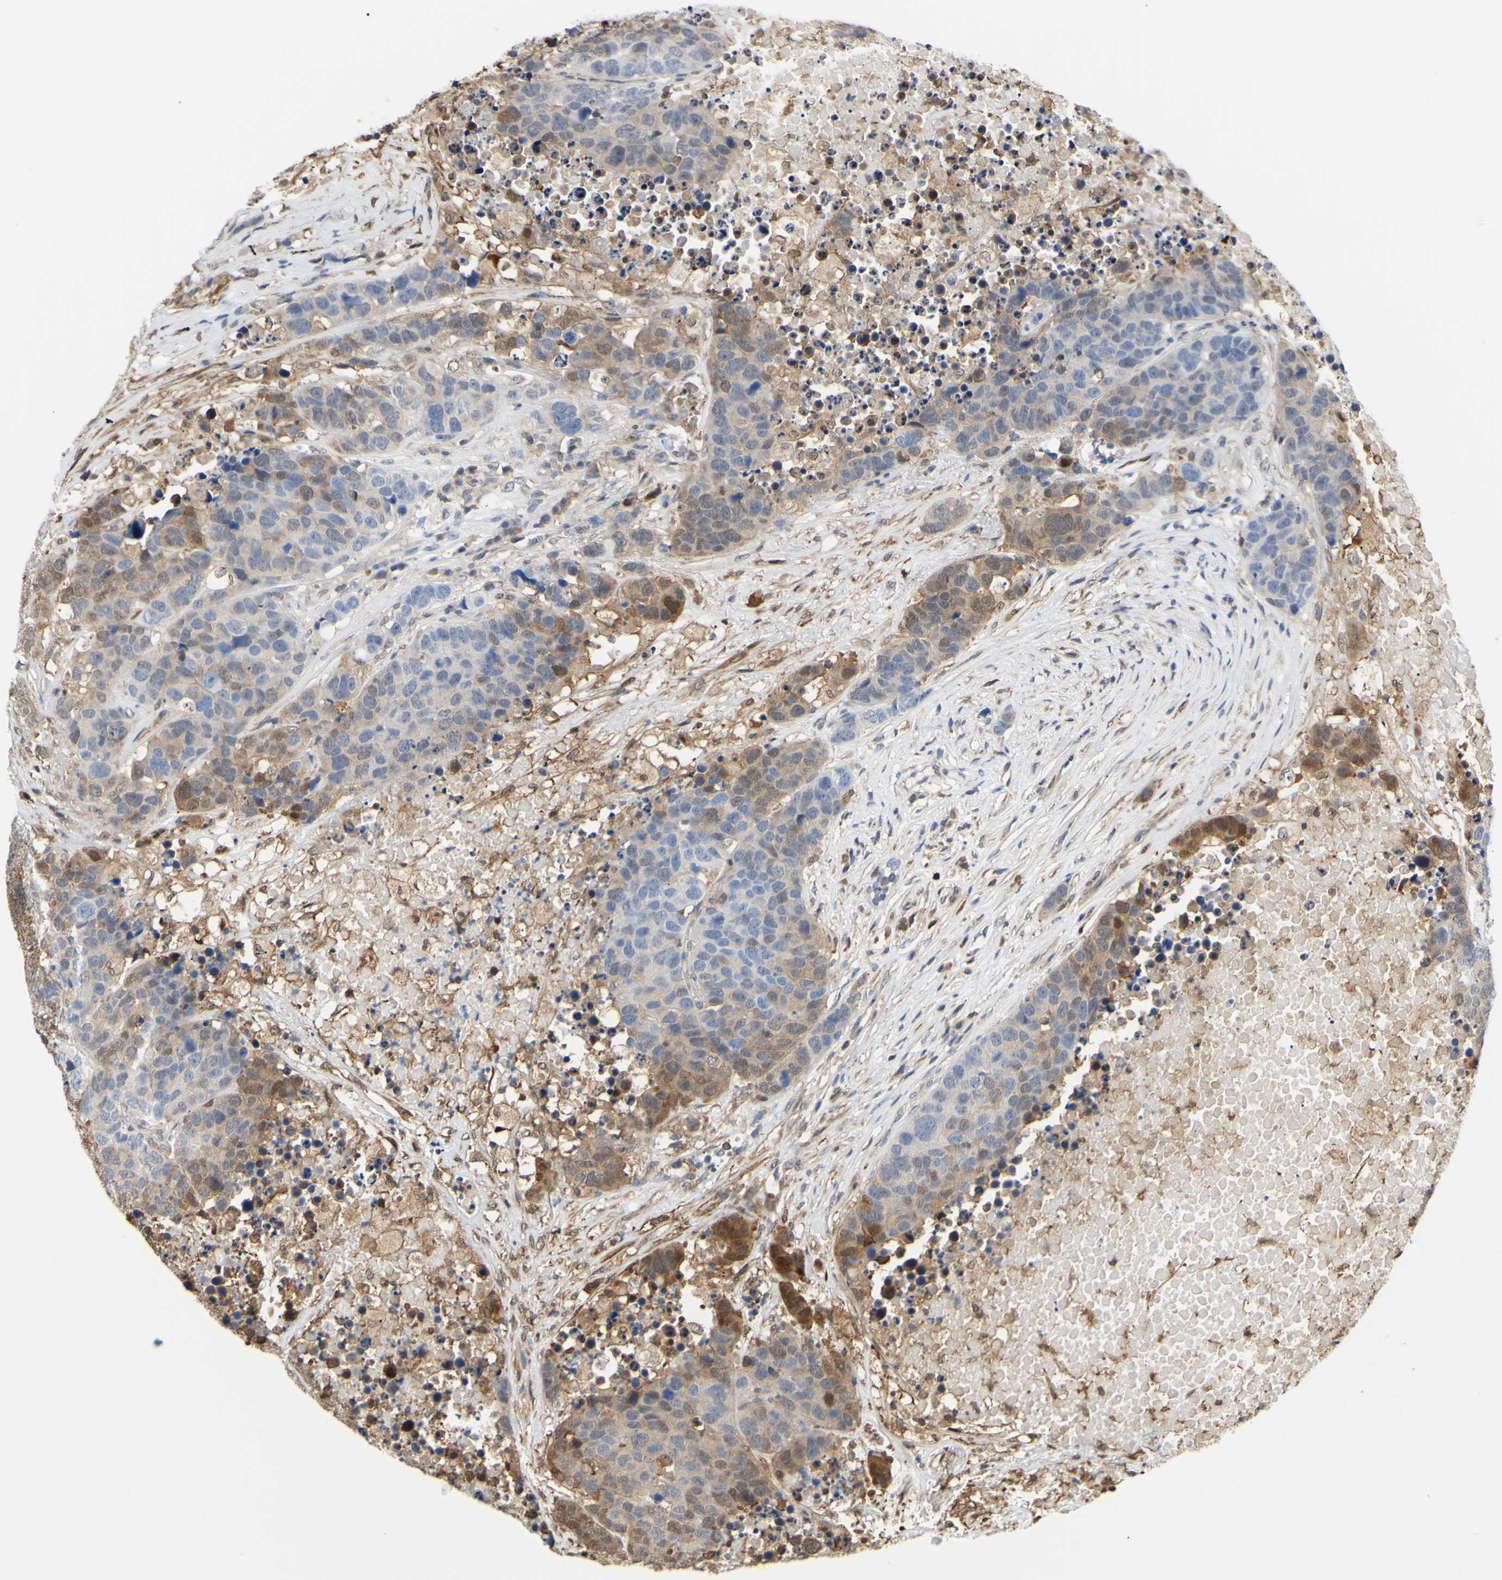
{"staining": {"intensity": "moderate", "quantity": "25%-75%", "location": "cytoplasmic/membranous"}, "tissue": "carcinoid", "cell_type": "Tumor cells", "image_type": "cancer", "snomed": [{"axis": "morphology", "description": "Carcinoid, malignant, NOS"}, {"axis": "topography", "description": "Lung"}], "caption": "Human malignant carcinoid stained for a protein (brown) shows moderate cytoplasmic/membranous positive staining in approximately 25%-75% of tumor cells.", "gene": "UPK3B", "patient": {"sex": "male", "age": 60}}